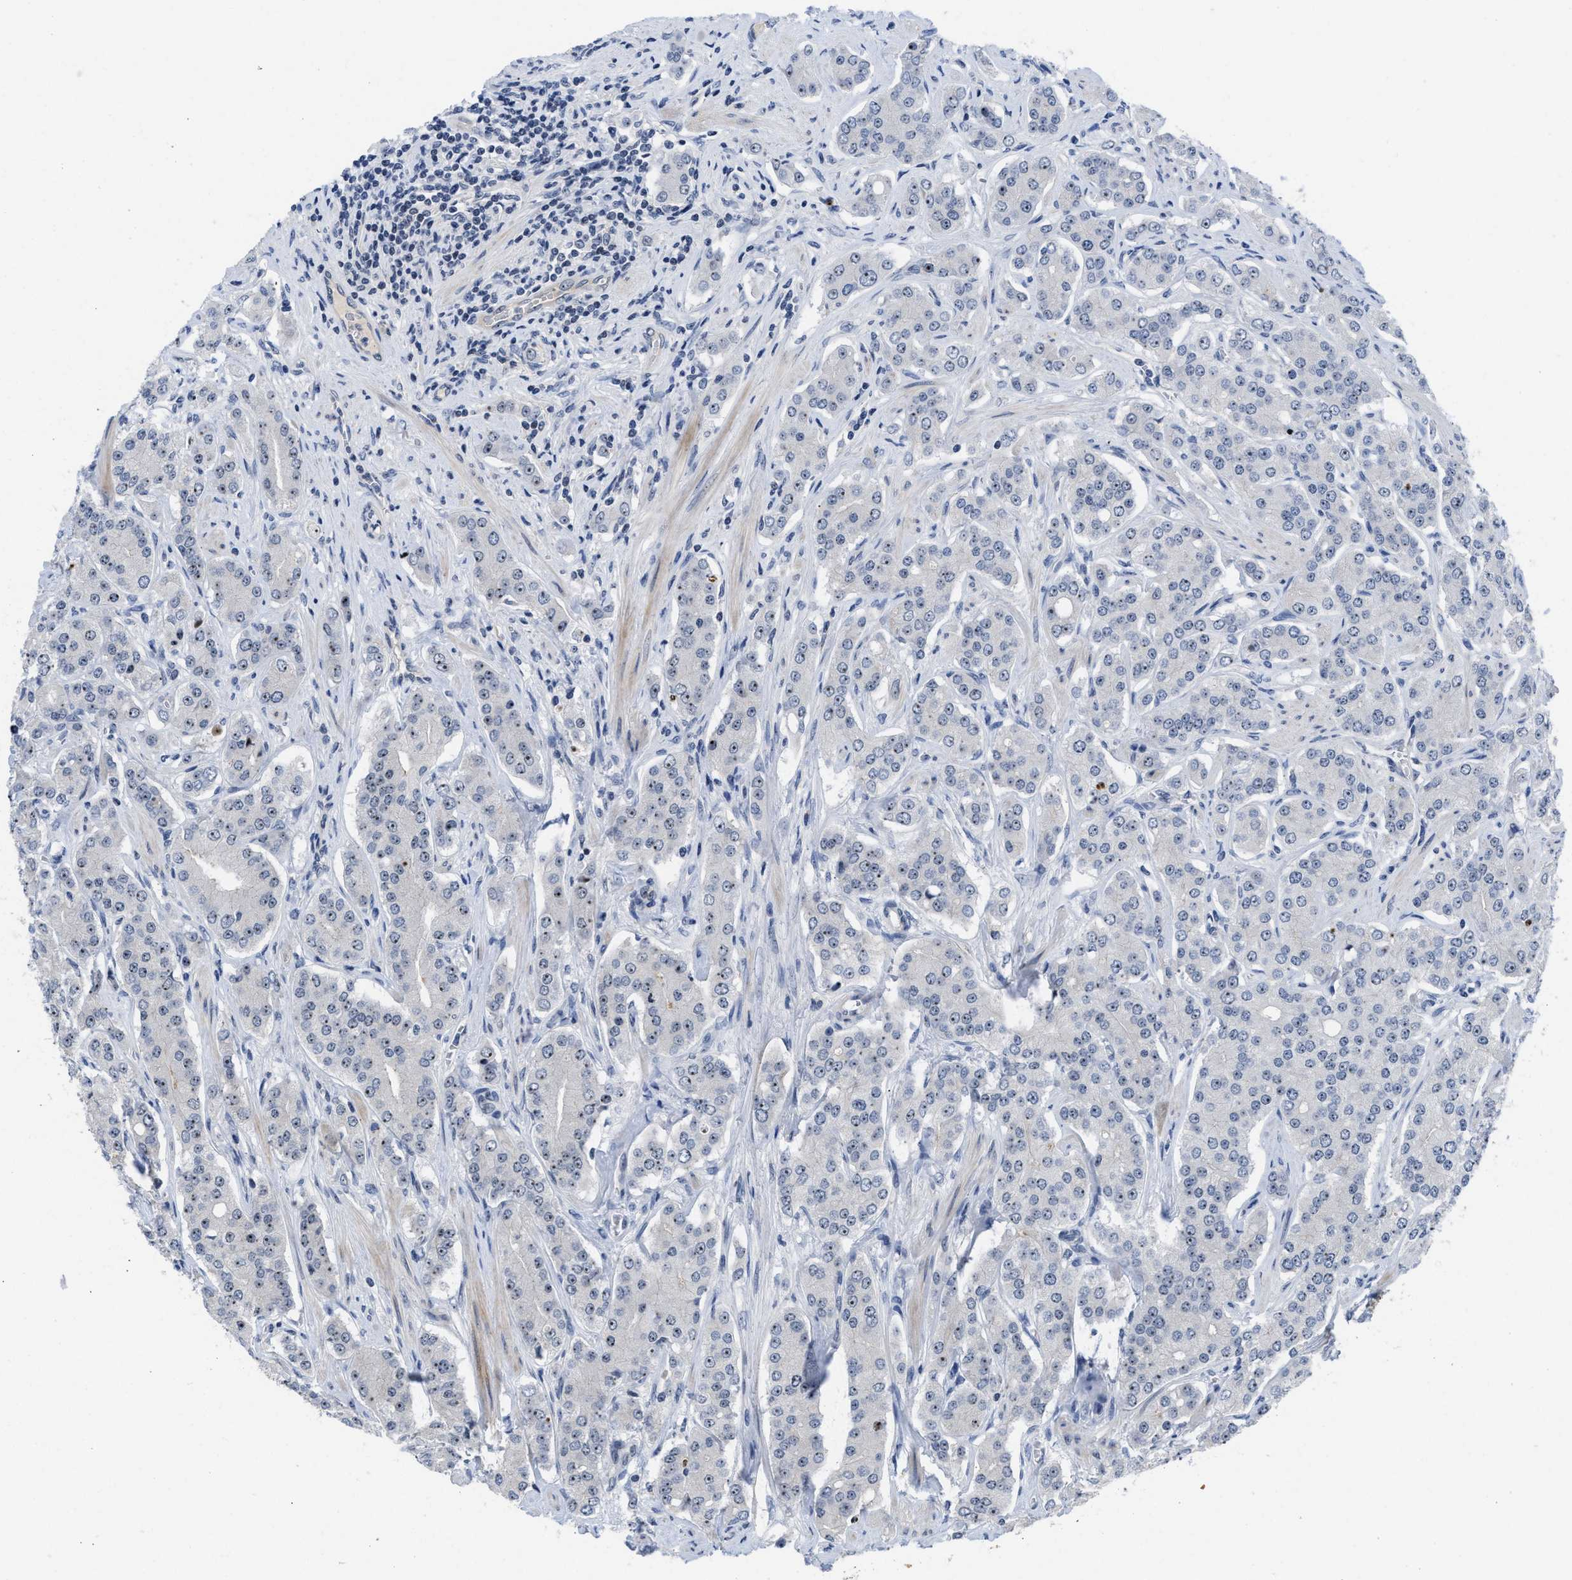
{"staining": {"intensity": "moderate", "quantity": "25%-75%", "location": "nuclear"}, "tissue": "prostate cancer", "cell_type": "Tumor cells", "image_type": "cancer", "snomed": [{"axis": "morphology", "description": "Adenocarcinoma, Low grade"}, {"axis": "topography", "description": "Prostate"}], "caption": "About 25%-75% of tumor cells in human low-grade adenocarcinoma (prostate) reveal moderate nuclear protein staining as visualized by brown immunohistochemical staining.", "gene": "NOP58", "patient": {"sex": "male", "age": 69}}